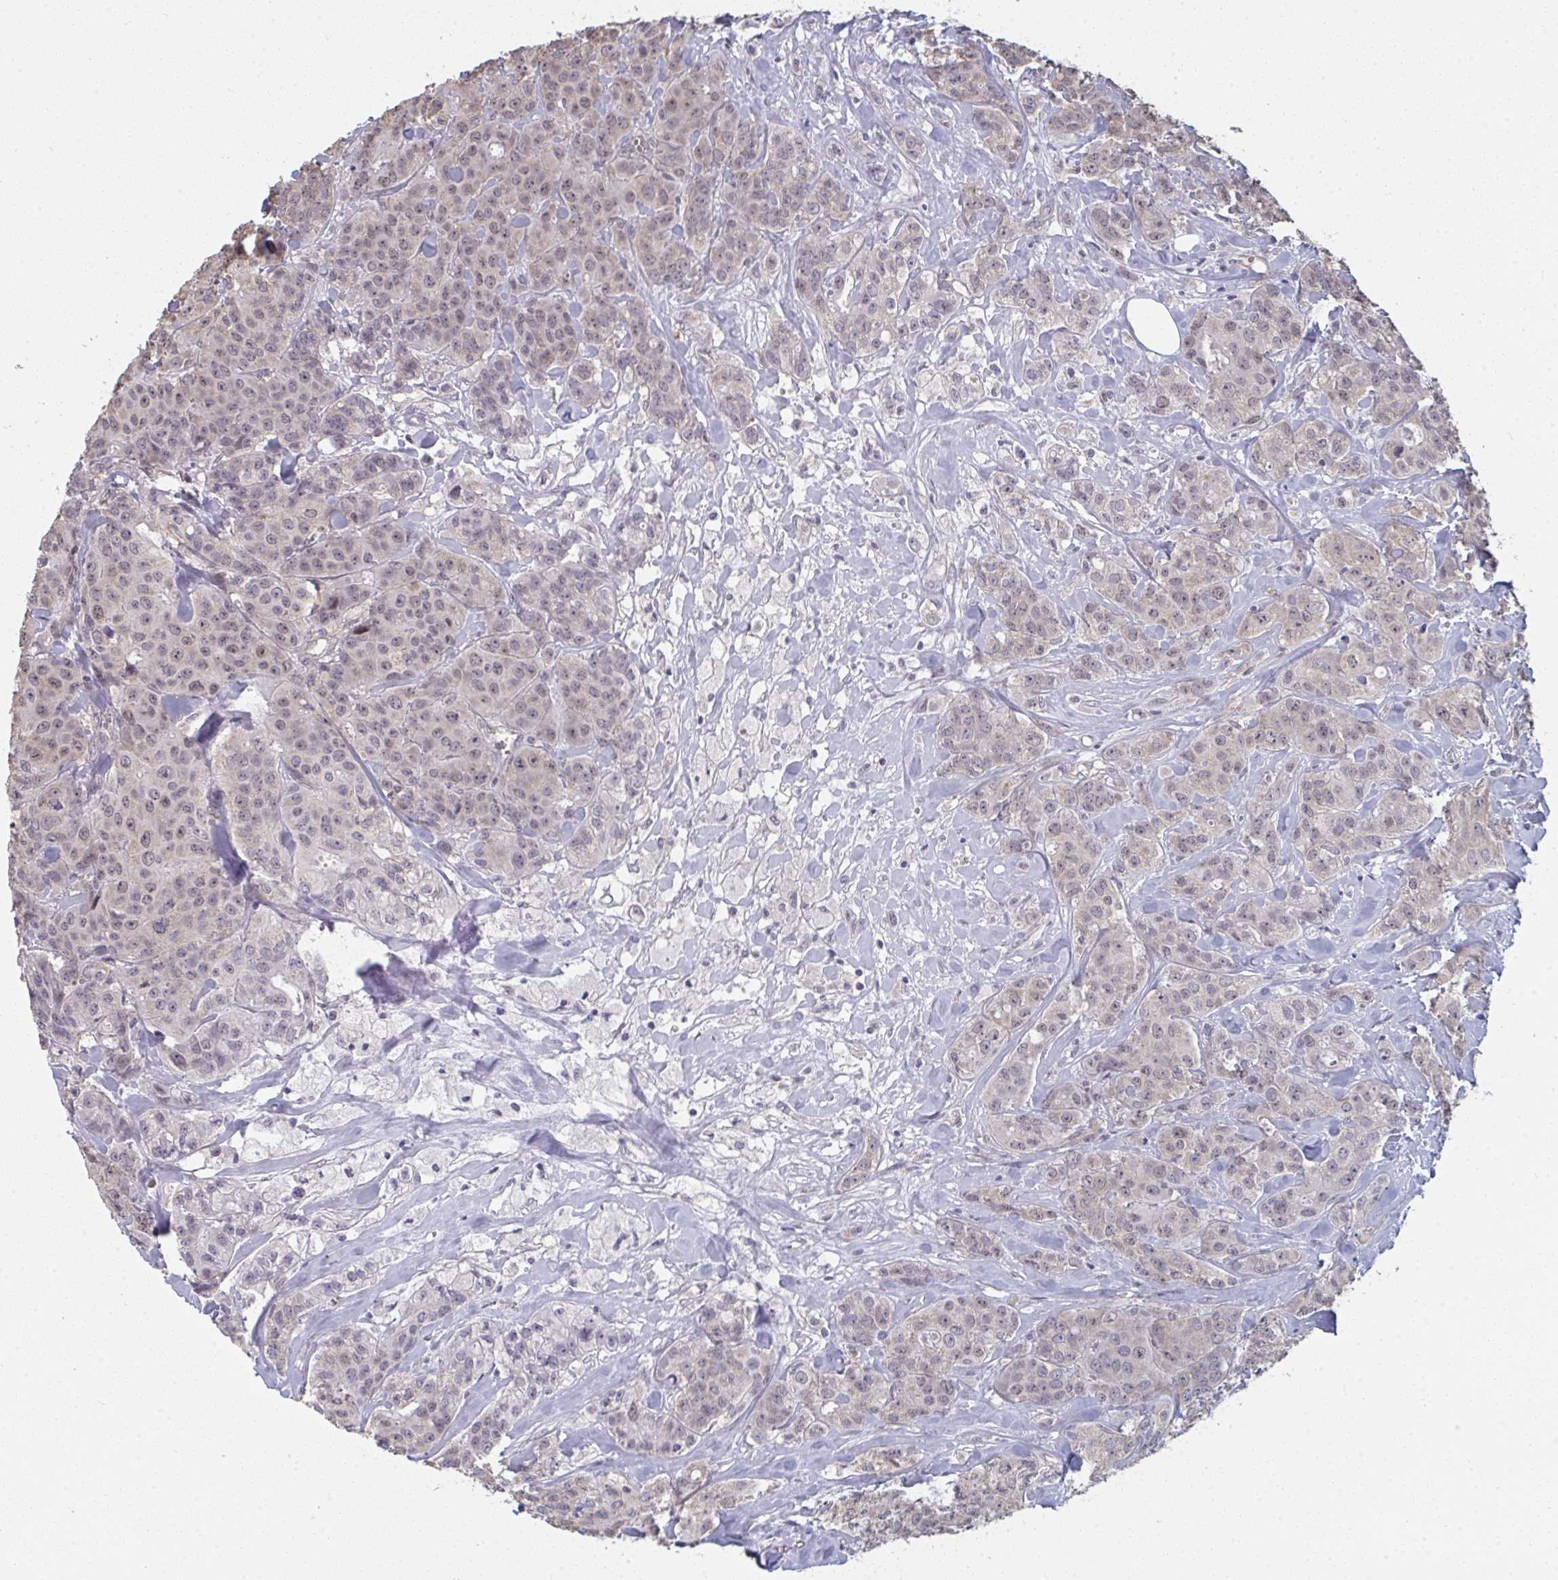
{"staining": {"intensity": "weak", "quantity": "25%-75%", "location": "cytoplasmic/membranous,nuclear"}, "tissue": "breast cancer", "cell_type": "Tumor cells", "image_type": "cancer", "snomed": [{"axis": "morphology", "description": "Normal tissue, NOS"}, {"axis": "morphology", "description": "Duct carcinoma"}, {"axis": "topography", "description": "Breast"}], "caption": "High-power microscopy captured an IHC photomicrograph of infiltrating ductal carcinoma (breast), revealing weak cytoplasmic/membranous and nuclear staining in approximately 25%-75% of tumor cells.", "gene": "LIX1", "patient": {"sex": "female", "age": 43}}